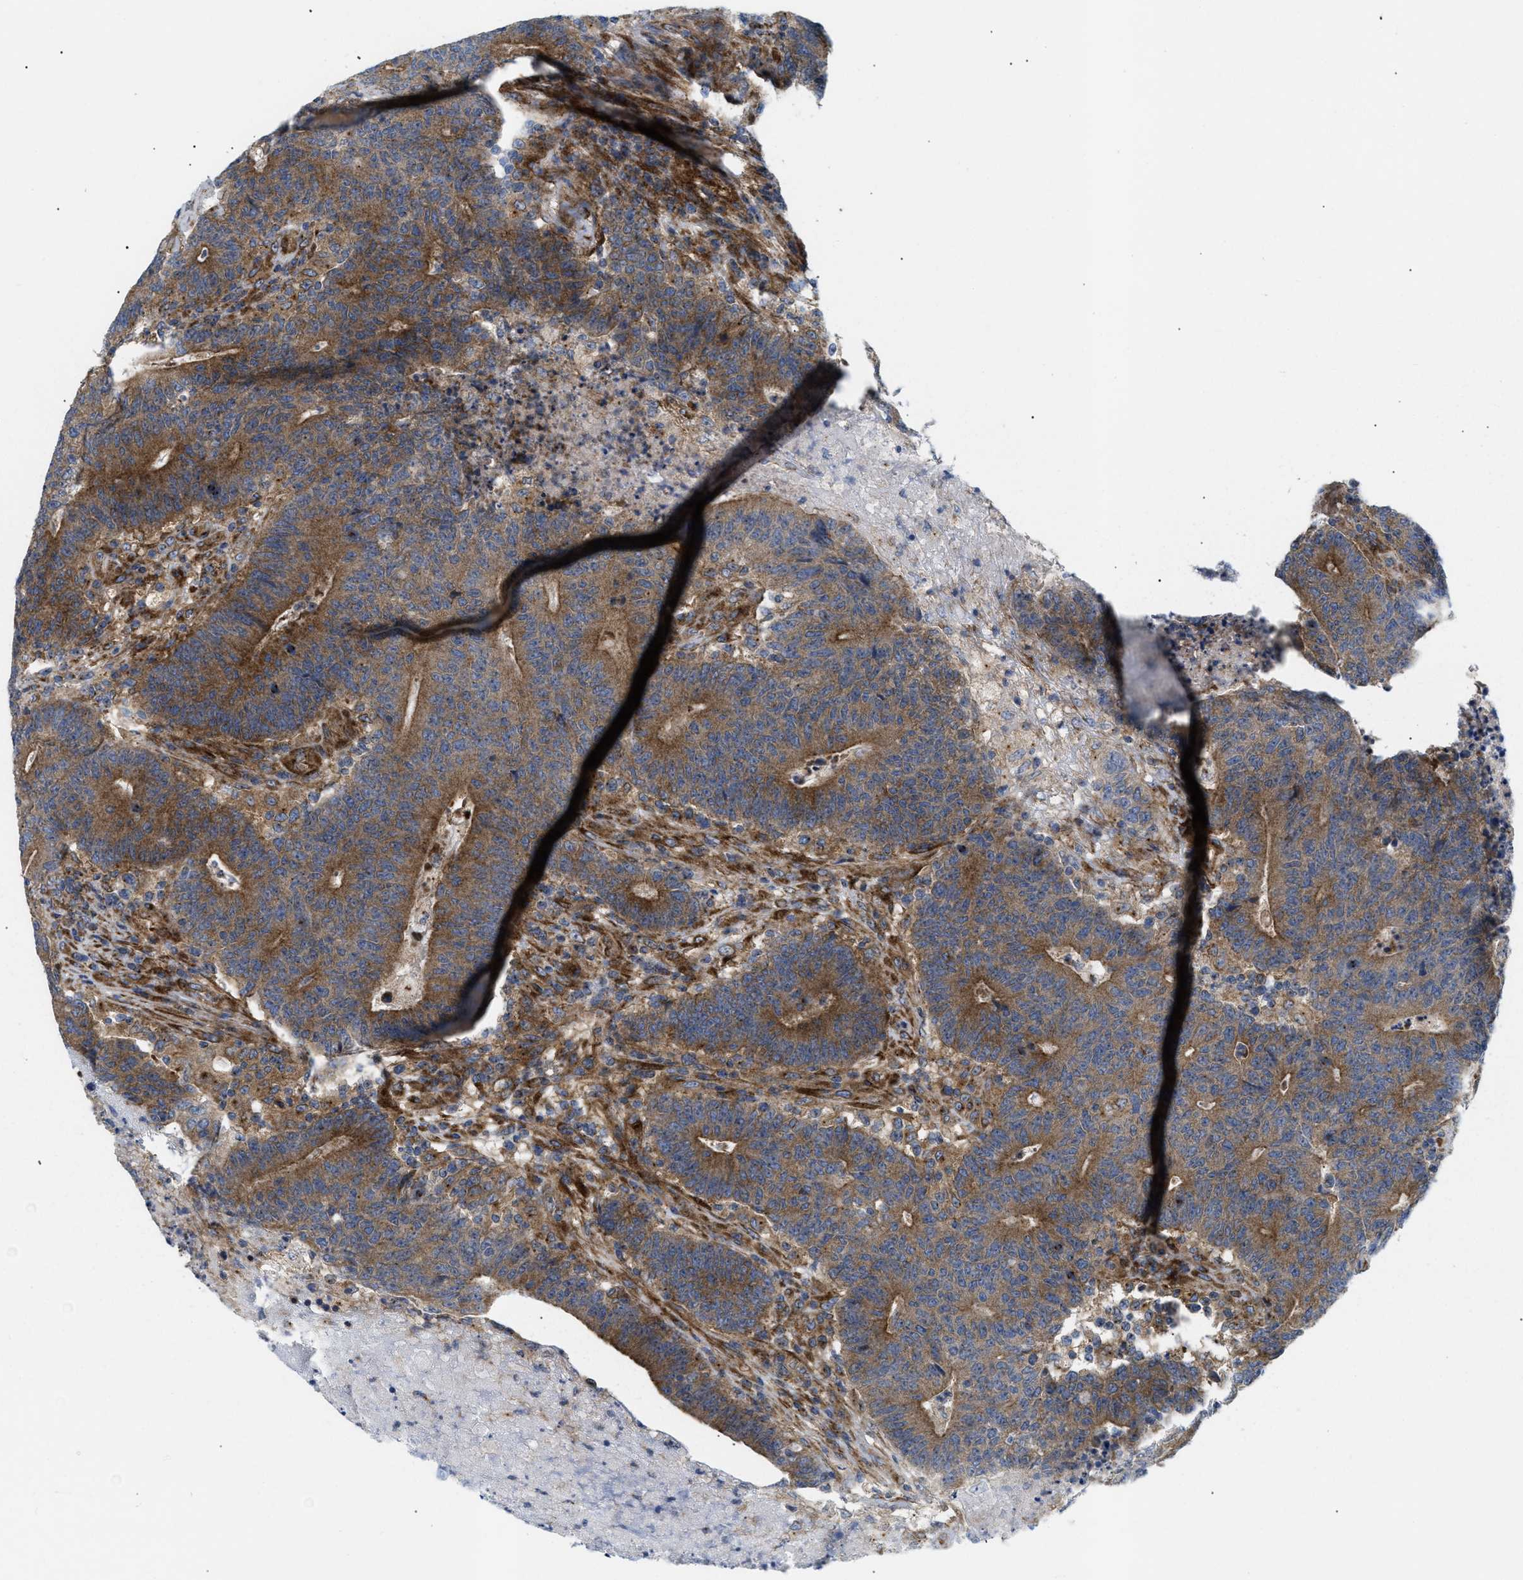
{"staining": {"intensity": "moderate", "quantity": ">75%", "location": "cytoplasmic/membranous"}, "tissue": "colorectal cancer", "cell_type": "Tumor cells", "image_type": "cancer", "snomed": [{"axis": "morphology", "description": "Normal tissue, NOS"}, {"axis": "morphology", "description": "Adenocarcinoma, NOS"}, {"axis": "topography", "description": "Colon"}], "caption": "Immunohistochemical staining of human colorectal cancer shows moderate cytoplasmic/membranous protein staining in about >75% of tumor cells. (Brightfield microscopy of DAB IHC at high magnification).", "gene": "DCTN4", "patient": {"sex": "female", "age": 75}}